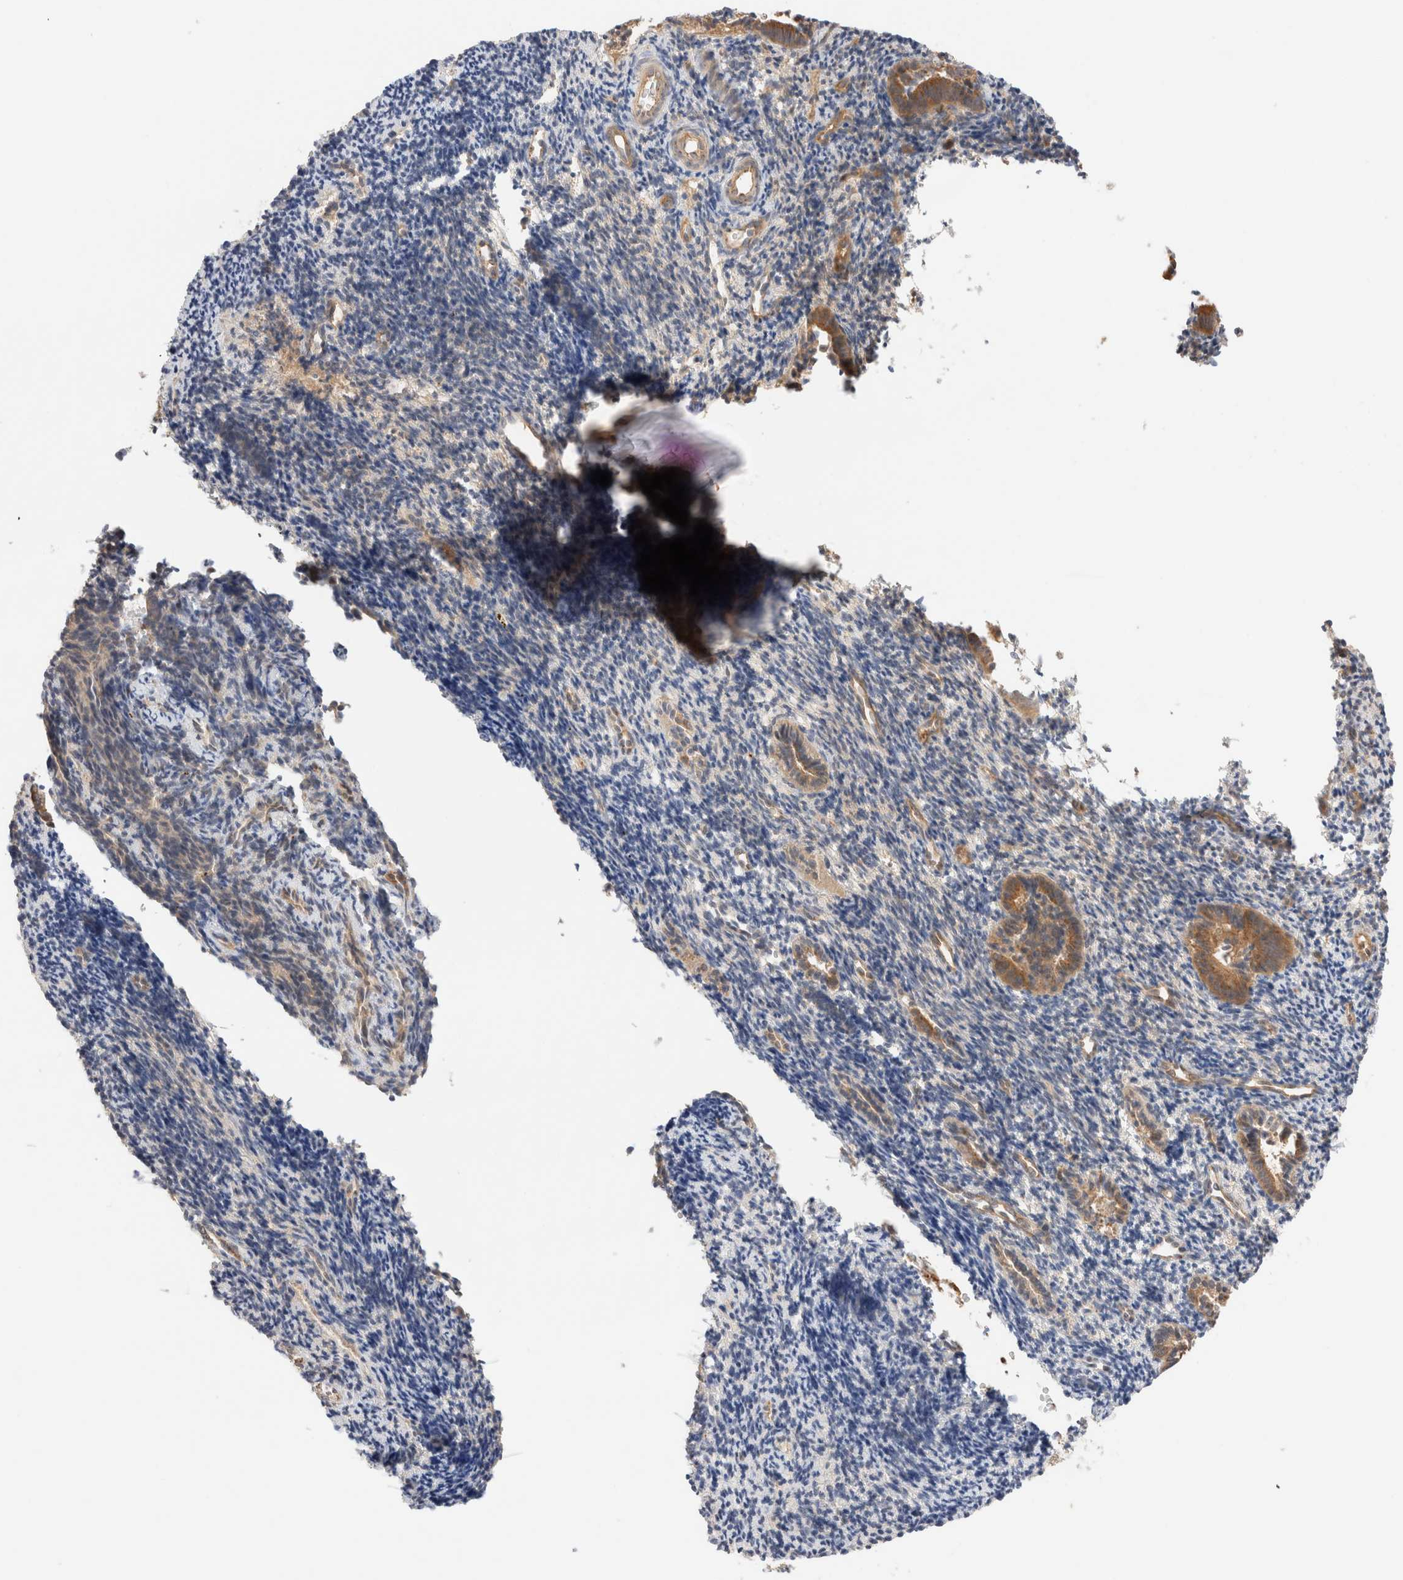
{"staining": {"intensity": "weak", "quantity": "<25%", "location": "cytoplasmic/membranous"}, "tissue": "endometrium", "cell_type": "Cells in endometrial stroma", "image_type": "normal", "snomed": [{"axis": "morphology", "description": "Normal tissue, NOS"}, {"axis": "topography", "description": "Uterus"}, {"axis": "topography", "description": "Endometrium"}], "caption": "Immunohistochemical staining of benign endometrium exhibits no significant expression in cells in endometrial stroma.", "gene": "RABEP1", "patient": {"sex": "female", "age": 33}}